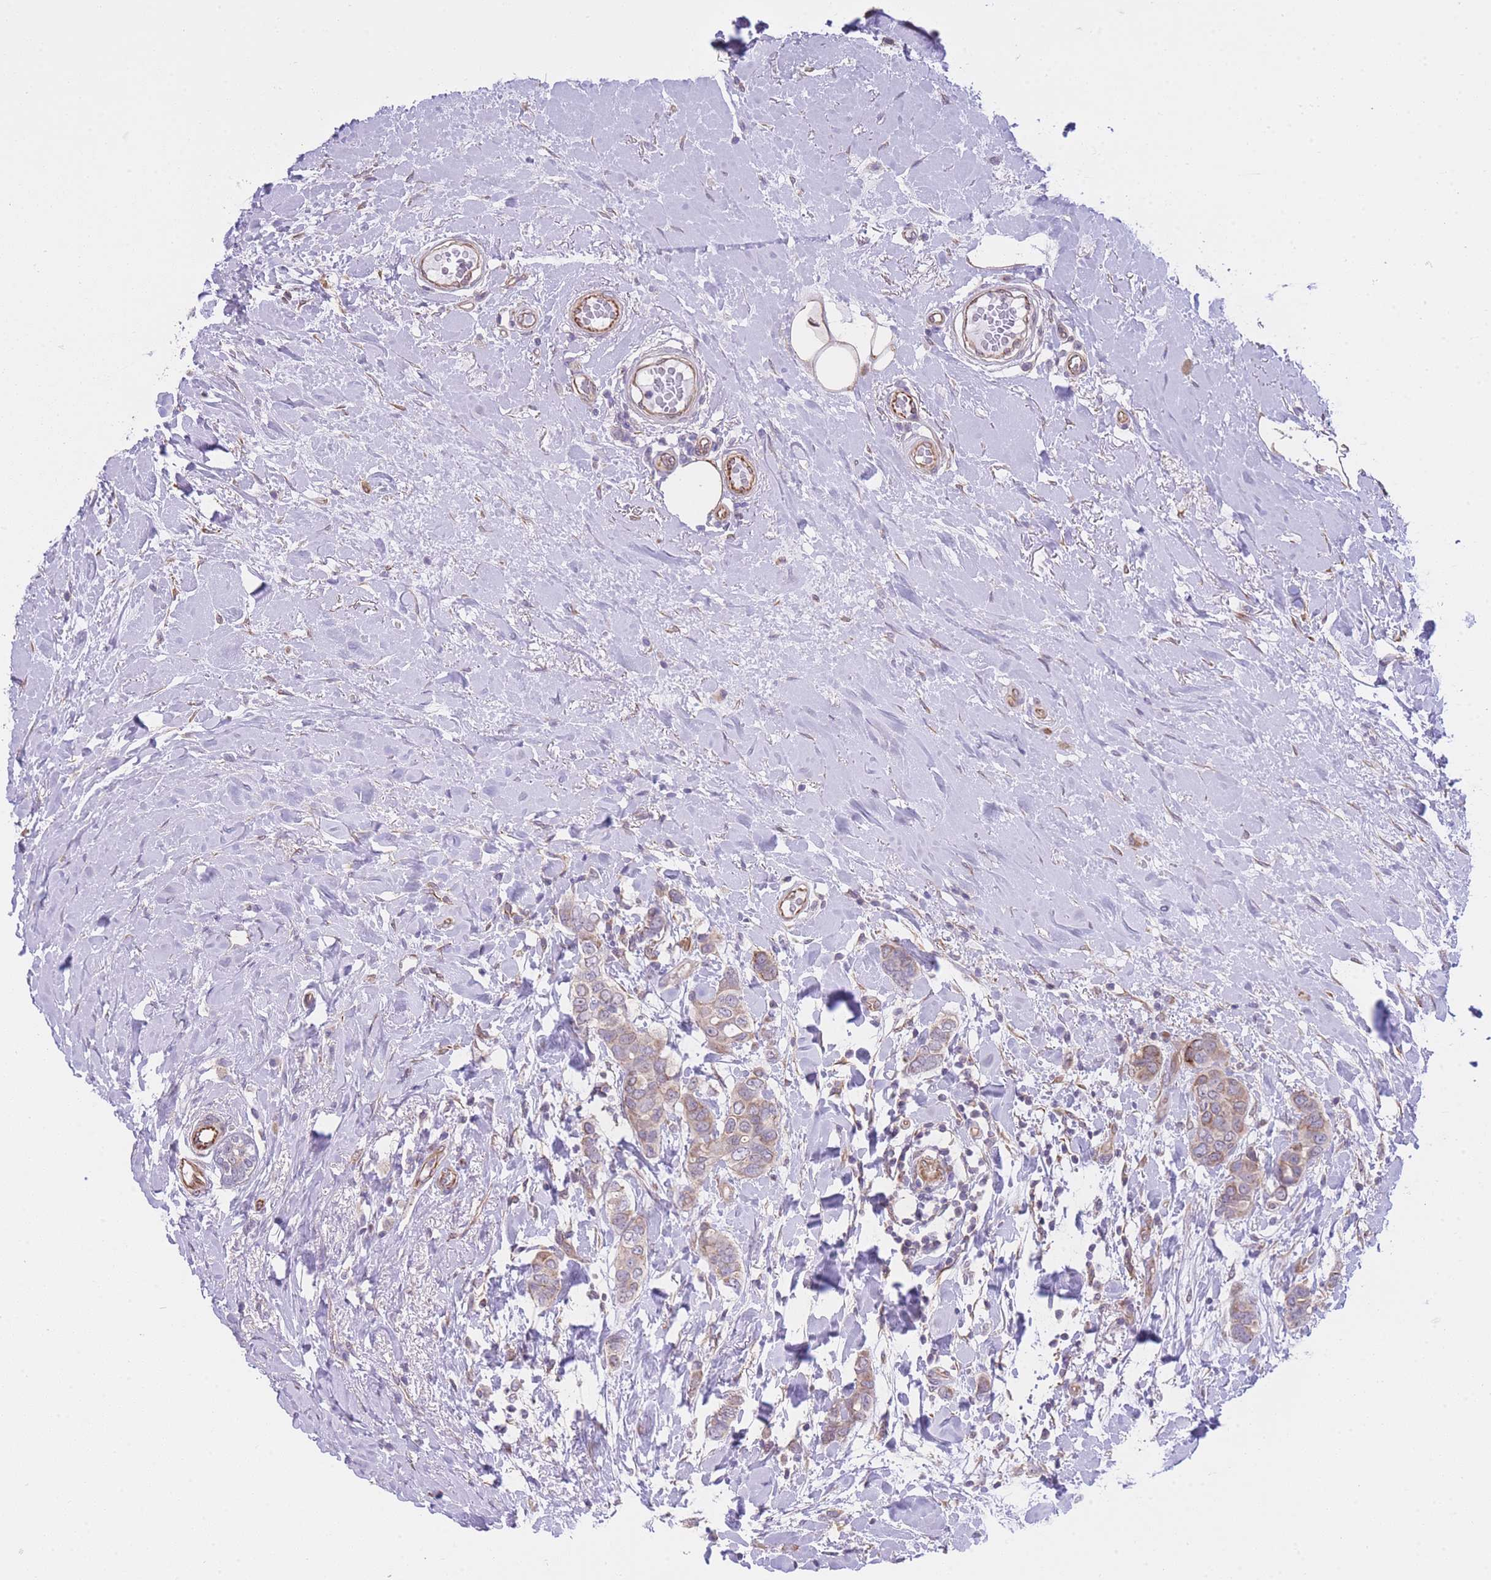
{"staining": {"intensity": "weak", "quantity": "25%-75%", "location": "cytoplasmic/membranous"}, "tissue": "breast cancer", "cell_type": "Tumor cells", "image_type": "cancer", "snomed": [{"axis": "morphology", "description": "Lobular carcinoma"}, {"axis": "topography", "description": "Breast"}], "caption": "Immunohistochemistry (IHC) micrograph of human breast lobular carcinoma stained for a protein (brown), which exhibits low levels of weak cytoplasmic/membranous expression in about 25%-75% of tumor cells.", "gene": "CTBP1", "patient": {"sex": "female", "age": 51}}